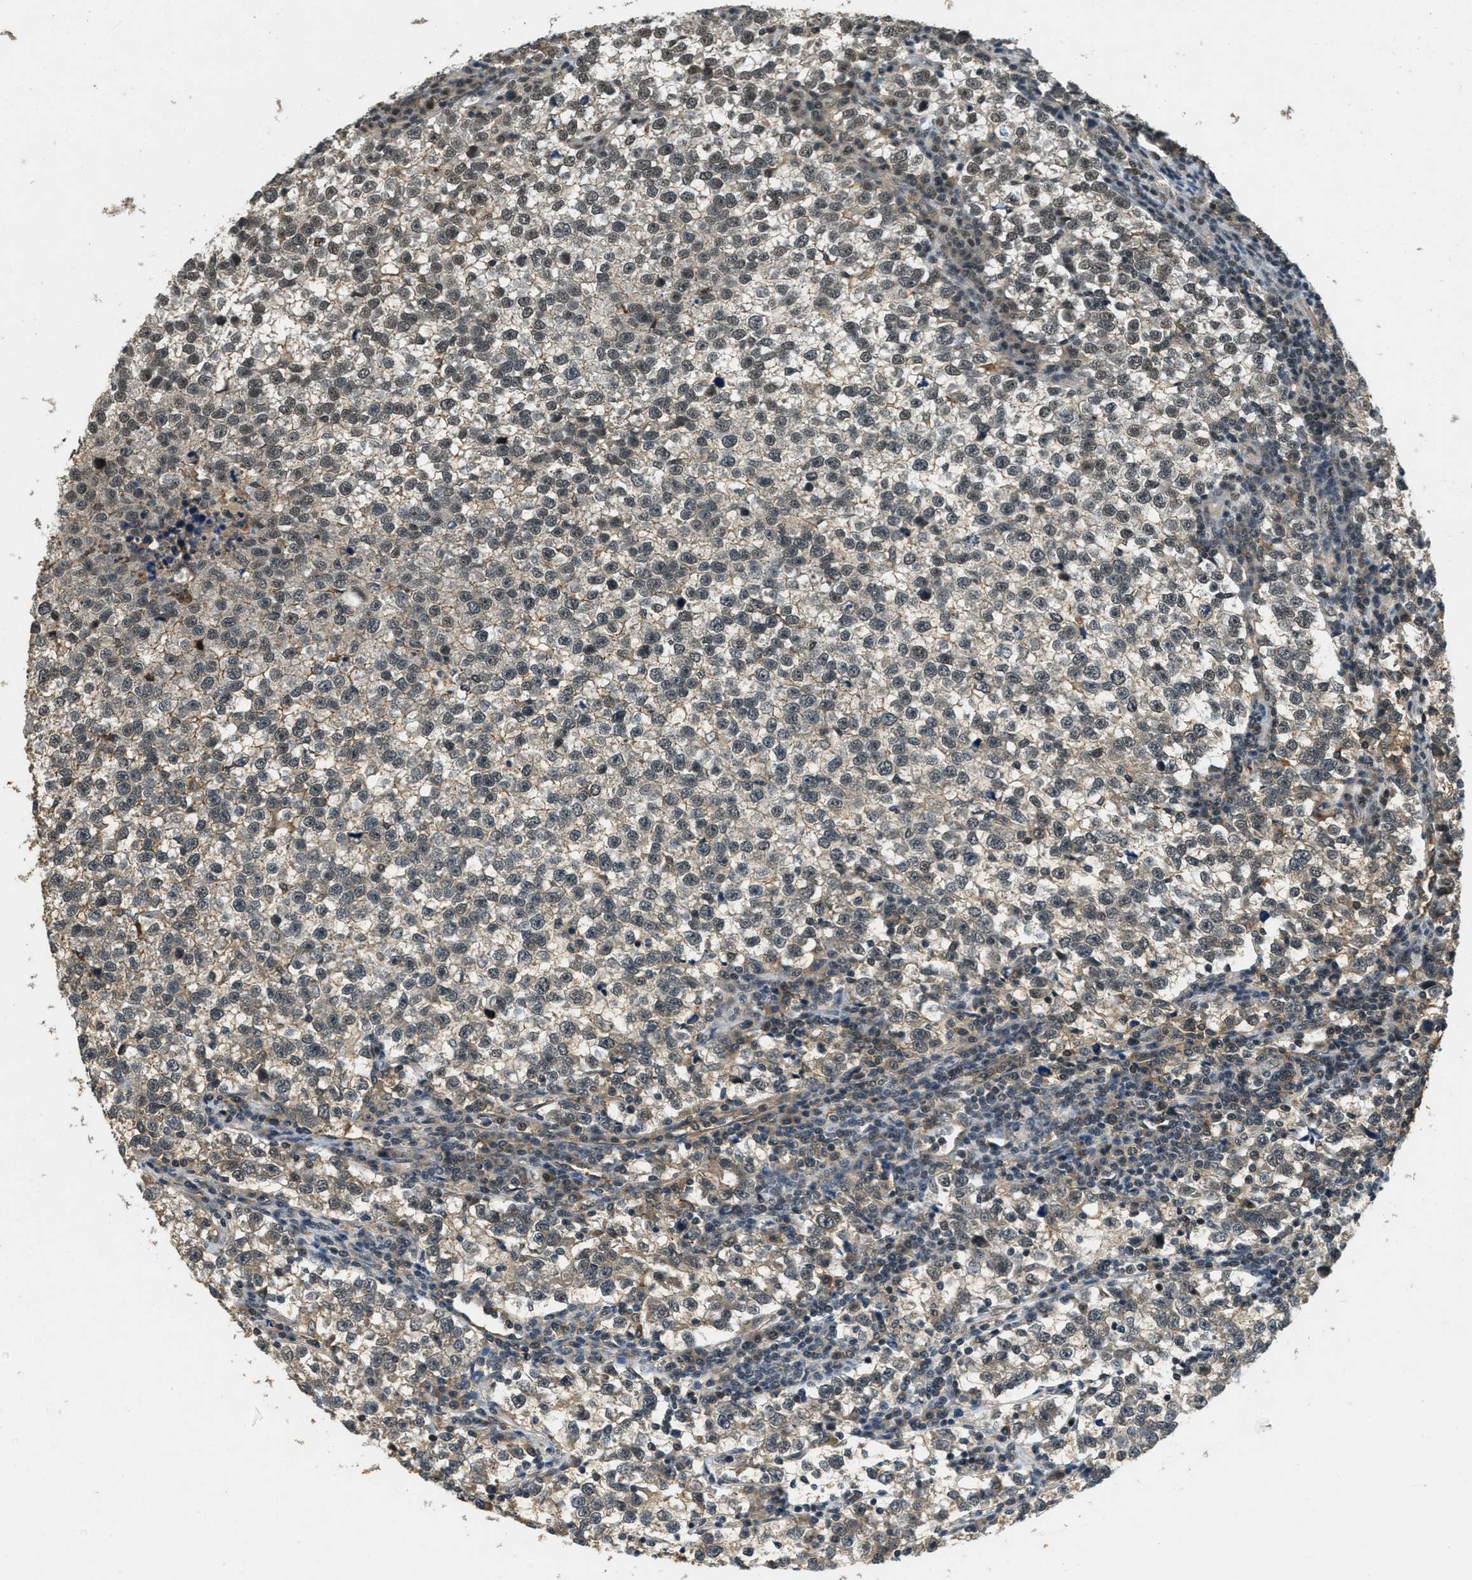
{"staining": {"intensity": "weak", "quantity": ">75%", "location": "cytoplasmic/membranous,nuclear"}, "tissue": "testis cancer", "cell_type": "Tumor cells", "image_type": "cancer", "snomed": [{"axis": "morphology", "description": "Normal tissue, NOS"}, {"axis": "morphology", "description": "Seminoma, NOS"}, {"axis": "topography", "description": "Testis"}], "caption": "Weak cytoplasmic/membranous and nuclear staining is present in approximately >75% of tumor cells in testis seminoma. (DAB (3,3'-diaminobenzidine) IHC, brown staining for protein, blue staining for nuclei).", "gene": "ZNF148", "patient": {"sex": "male", "age": 43}}